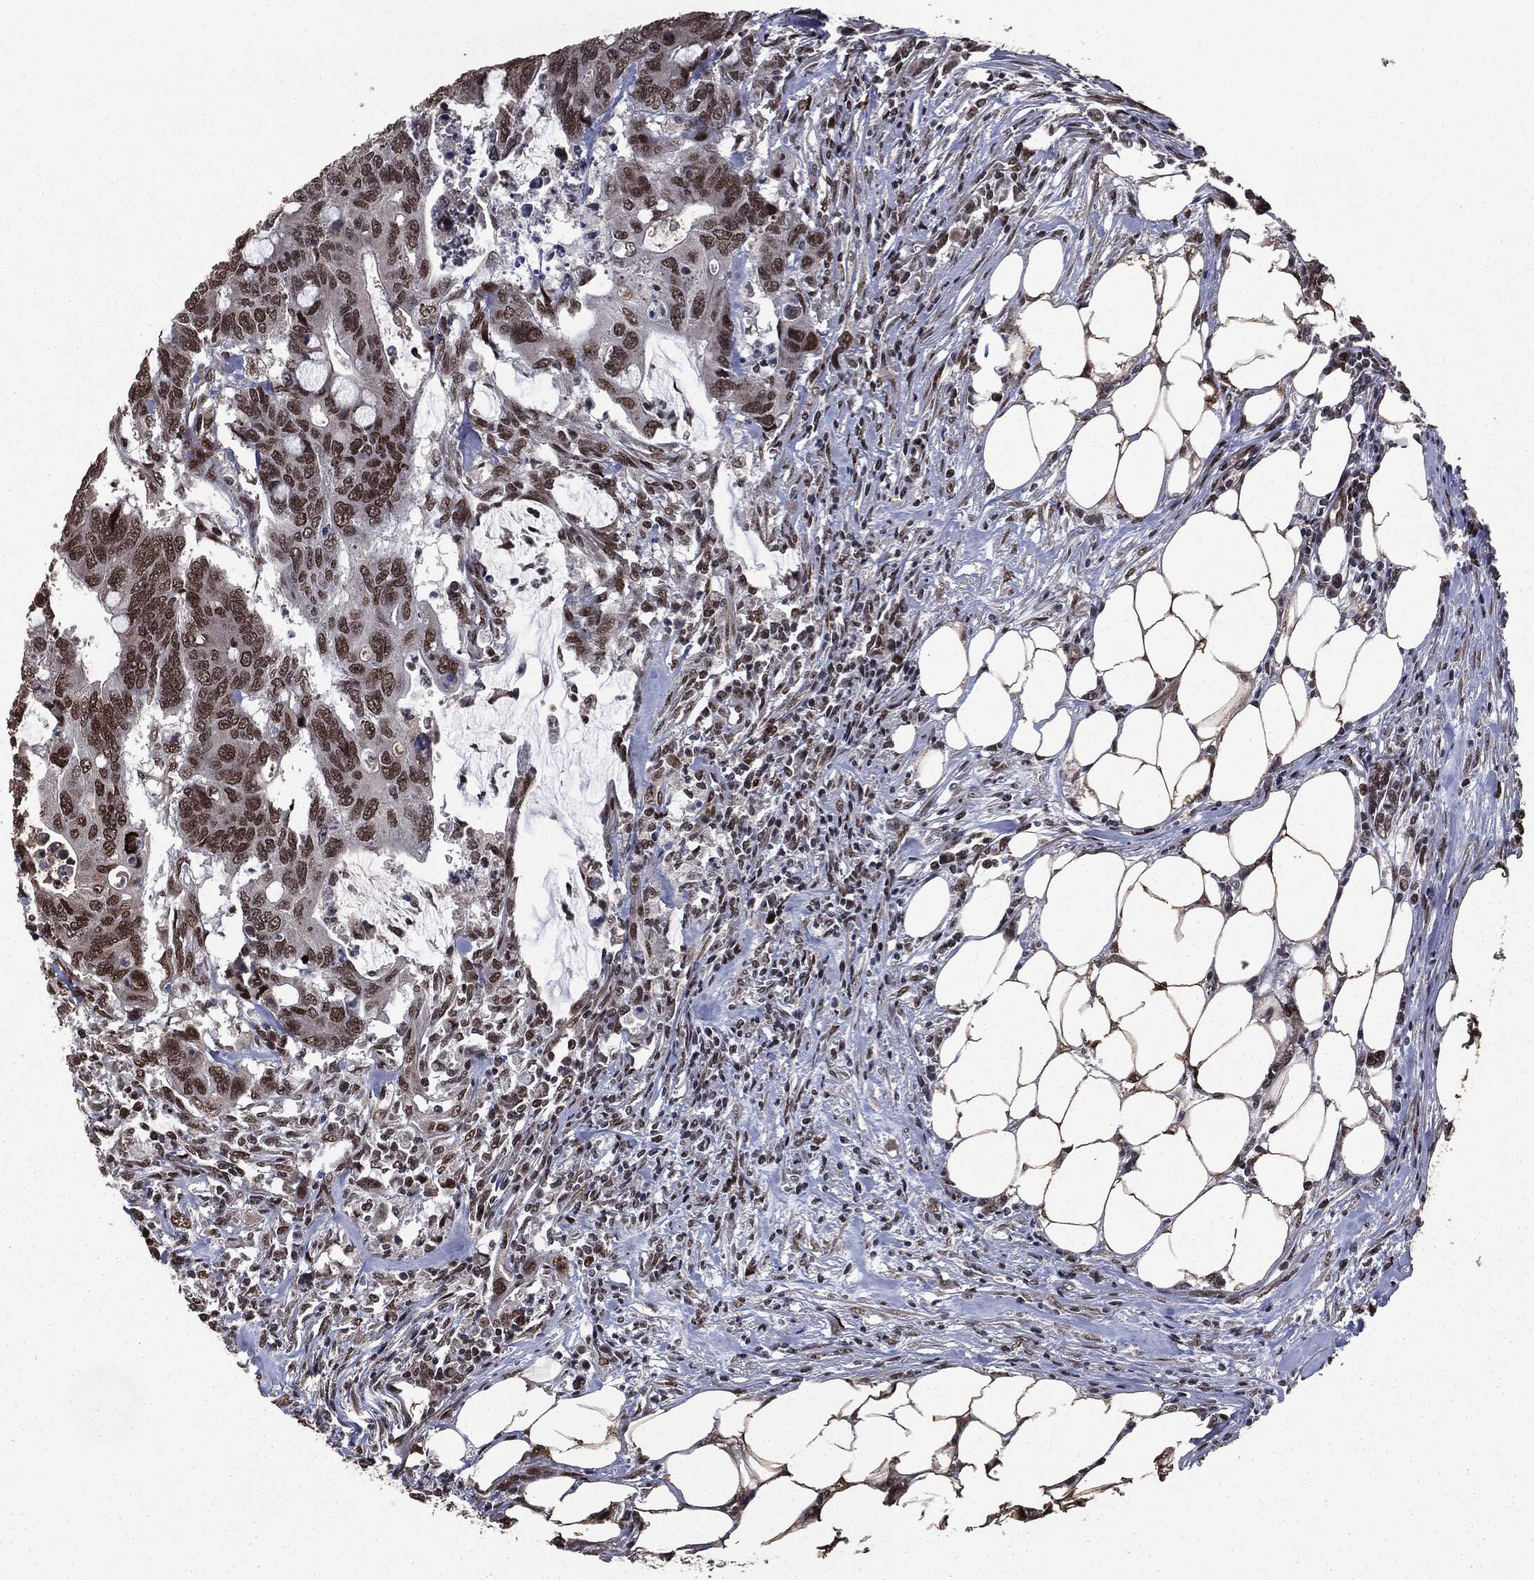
{"staining": {"intensity": "strong", "quantity": ">75%", "location": "nuclear"}, "tissue": "colorectal cancer", "cell_type": "Tumor cells", "image_type": "cancer", "snomed": [{"axis": "morphology", "description": "Adenocarcinoma, NOS"}, {"axis": "topography", "description": "Colon"}], "caption": "Approximately >75% of tumor cells in human colorectal cancer (adenocarcinoma) reveal strong nuclear protein positivity as visualized by brown immunohistochemical staining.", "gene": "DVL2", "patient": {"sex": "male", "age": 71}}